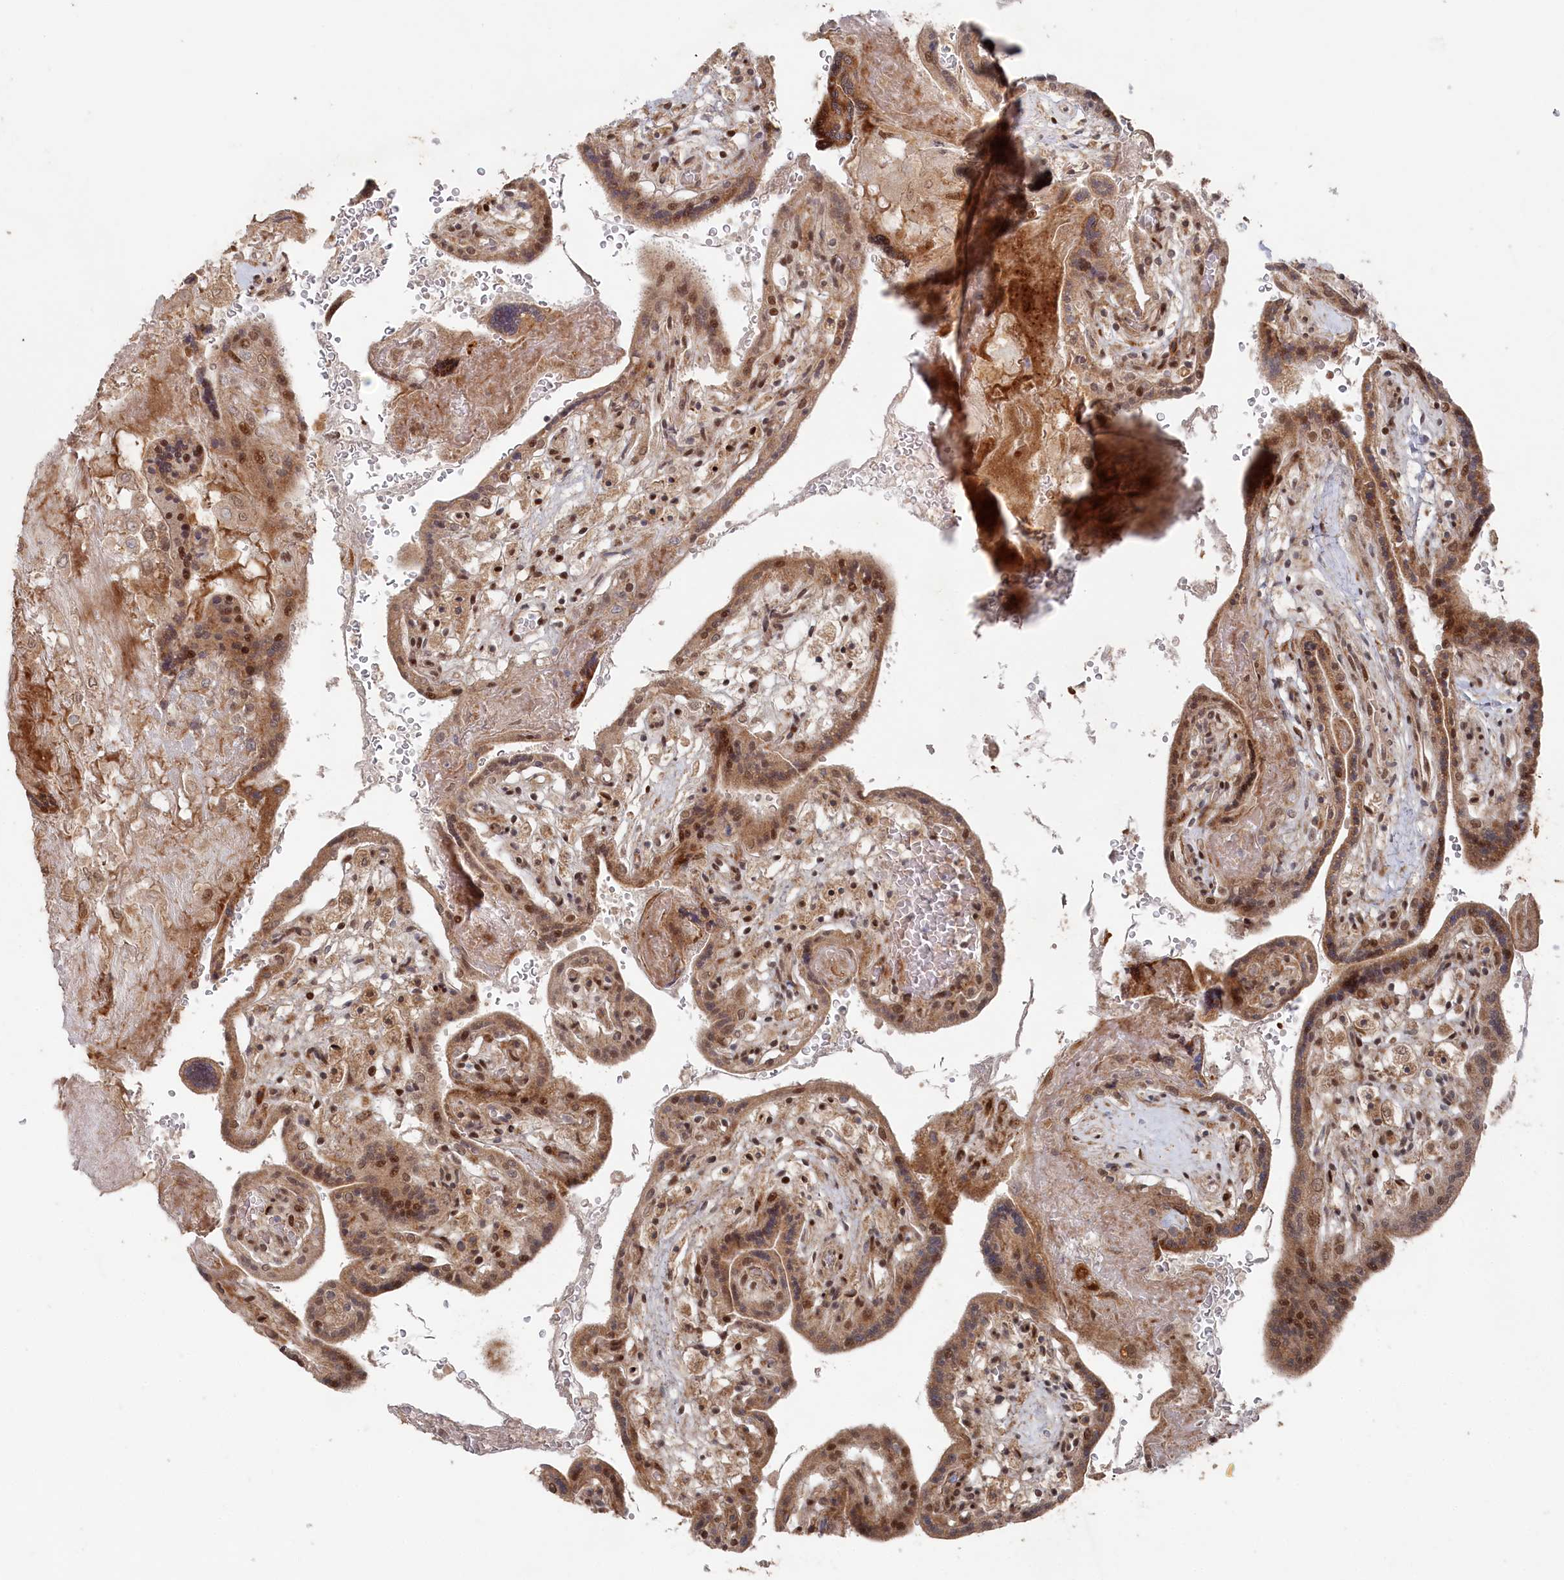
{"staining": {"intensity": "moderate", "quantity": ">75%", "location": "cytoplasmic/membranous,nuclear"}, "tissue": "placenta", "cell_type": "Trophoblastic cells", "image_type": "normal", "snomed": [{"axis": "morphology", "description": "Normal tissue, NOS"}, {"axis": "topography", "description": "Placenta"}], "caption": "Moderate cytoplasmic/membranous,nuclear expression is present in approximately >75% of trophoblastic cells in normal placenta.", "gene": "POLR3A", "patient": {"sex": "female", "age": 37}}